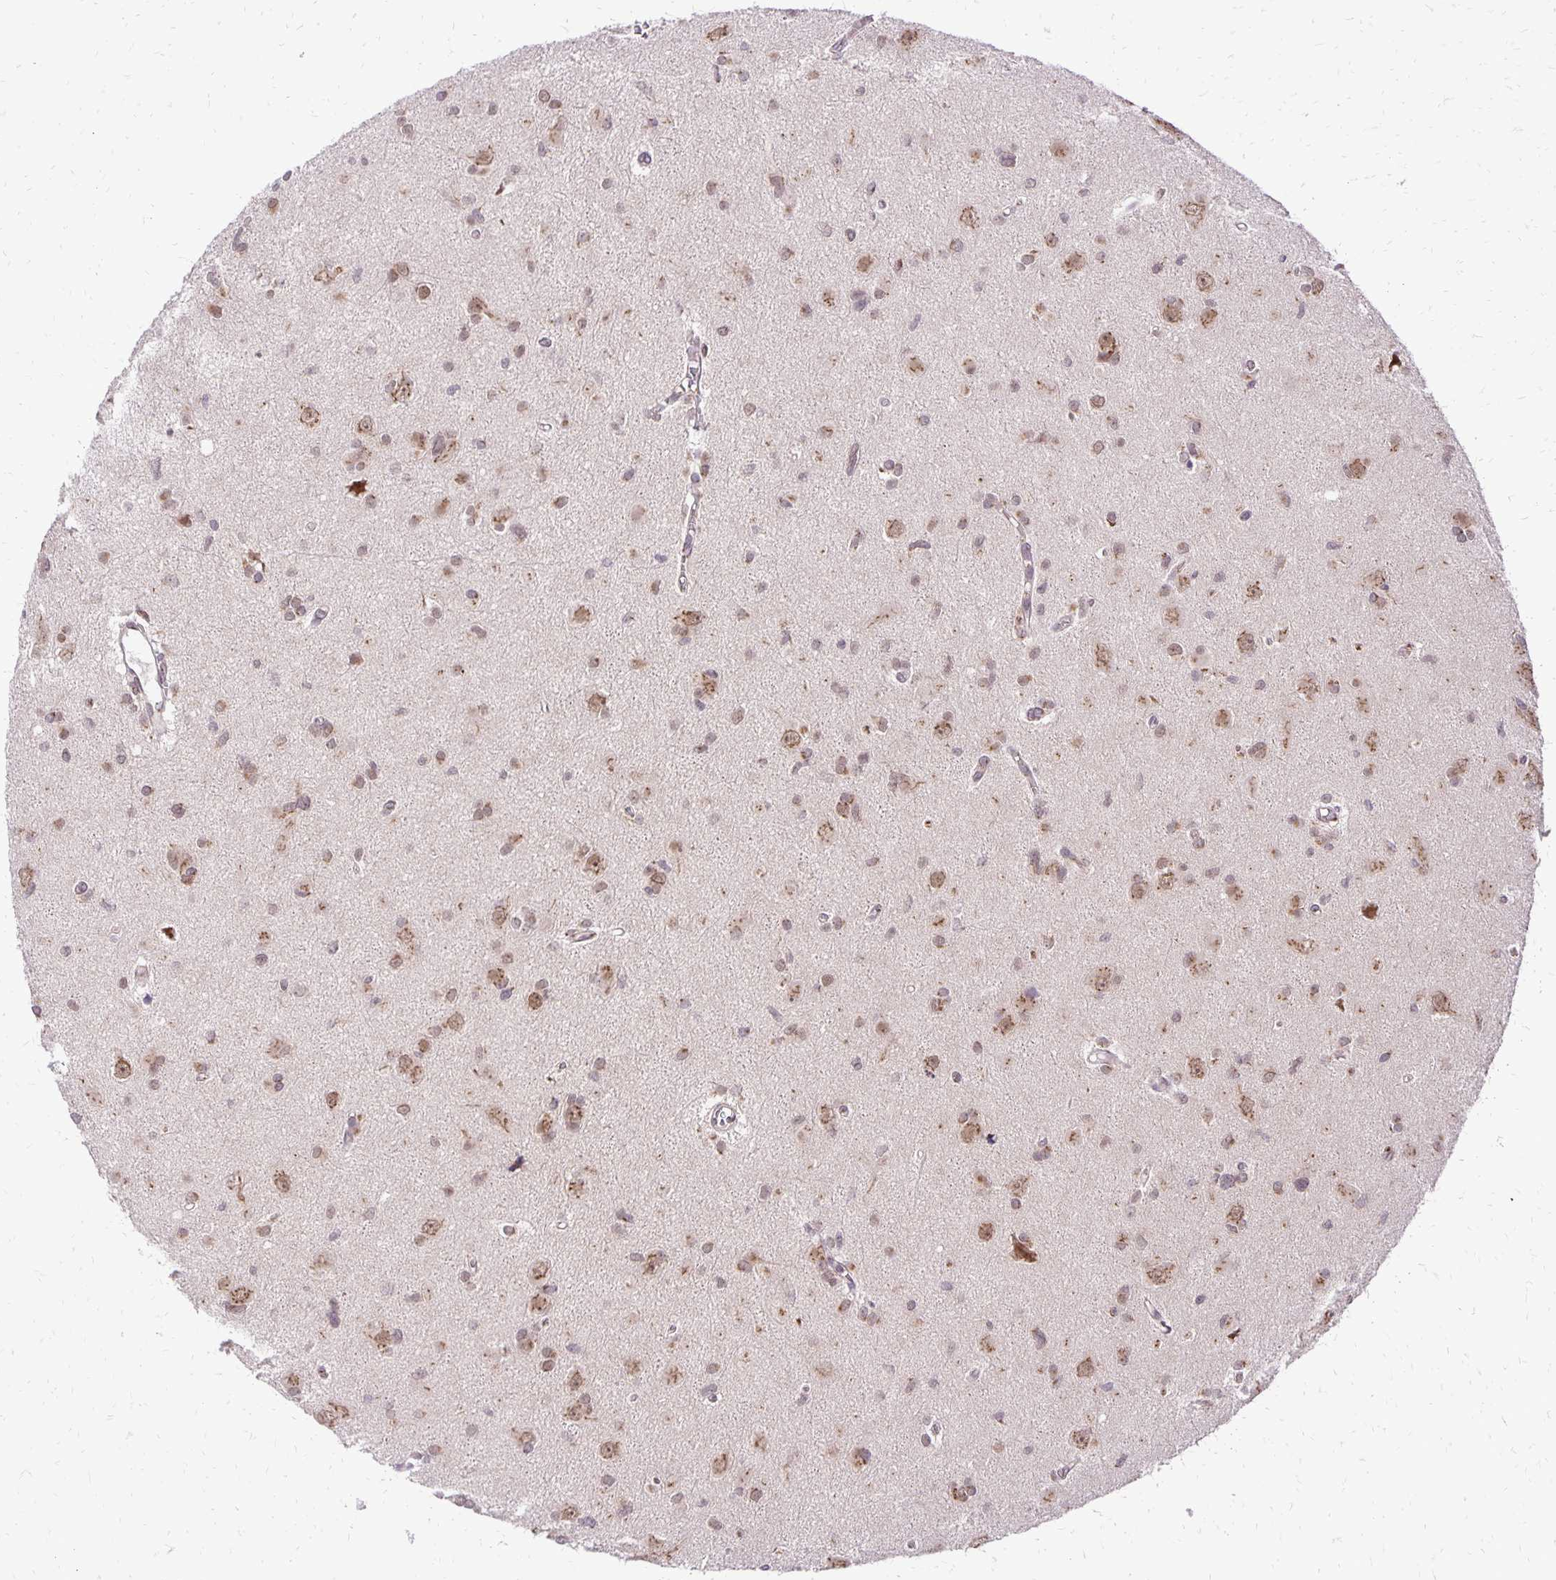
{"staining": {"intensity": "moderate", "quantity": ">75%", "location": "cytoplasmic/membranous,nuclear"}, "tissue": "glioma", "cell_type": "Tumor cells", "image_type": "cancer", "snomed": [{"axis": "morphology", "description": "Glioma, malignant, High grade"}, {"axis": "topography", "description": "Brain"}], "caption": "DAB immunohistochemical staining of human malignant glioma (high-grade) reveals moderate cytoplasmic/membranous and nuclear protein expression in about >75% of tumor cells.", "gene": "GOLGA5", "patient": {"sex": "male", "age": 23}}